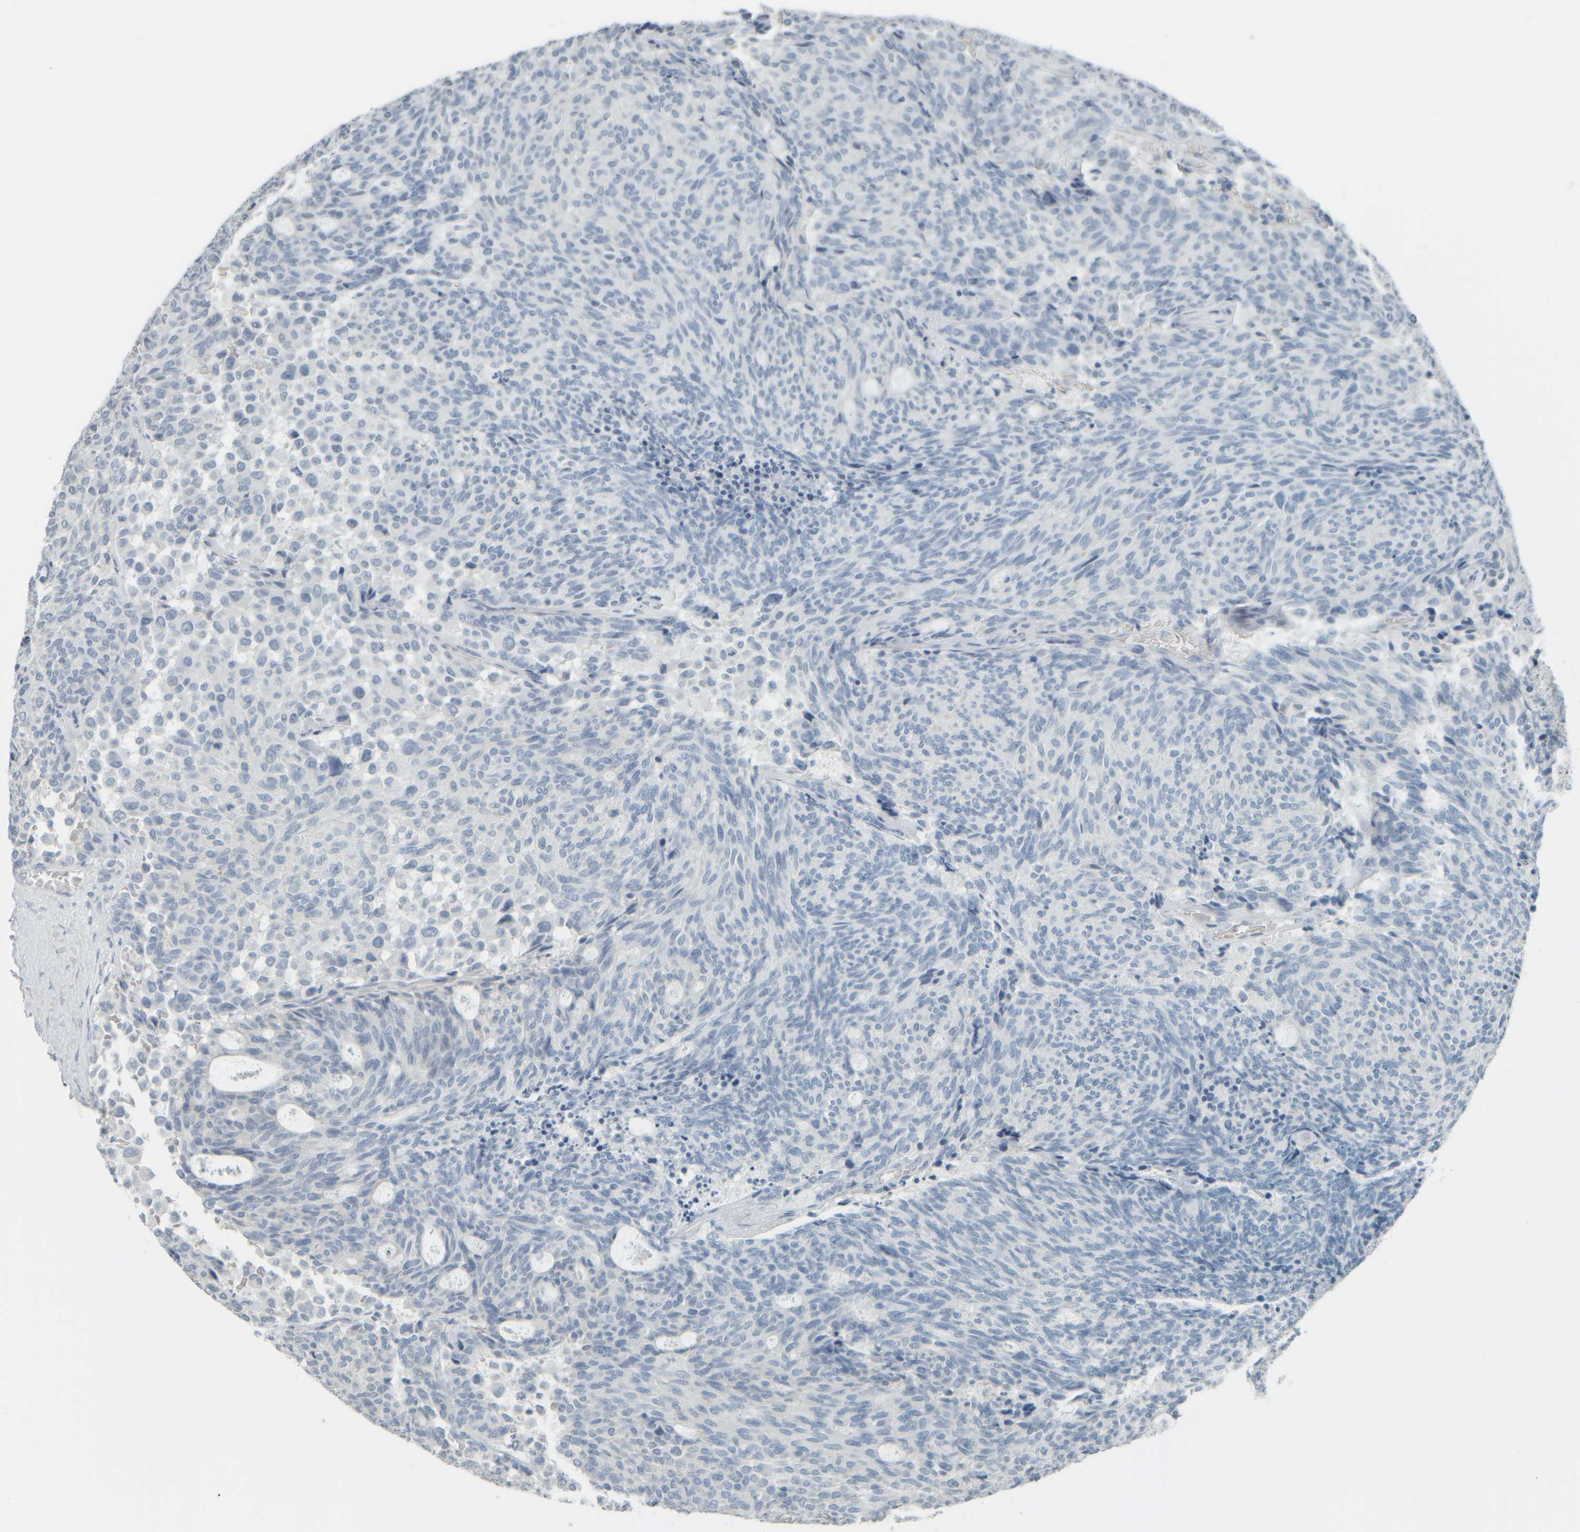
{"staining": {"intensity": "negative", "quantity": "none", "location": "none"}, "tissue": "carcinoid", "cell_type": "Tumor cells", "image_type": "cancer", "snomed": [{"axis": "morphology", "description": "Carcinoid, malignant, NOS"}, {"axis": "topography", "description": "Pancreas"}], "caption": "Immunohistochemistry of carcinoid reveals no staining in tumor cells.", "gene": "TPSAB1", "patient": {"sex": "female", "age": 54}}